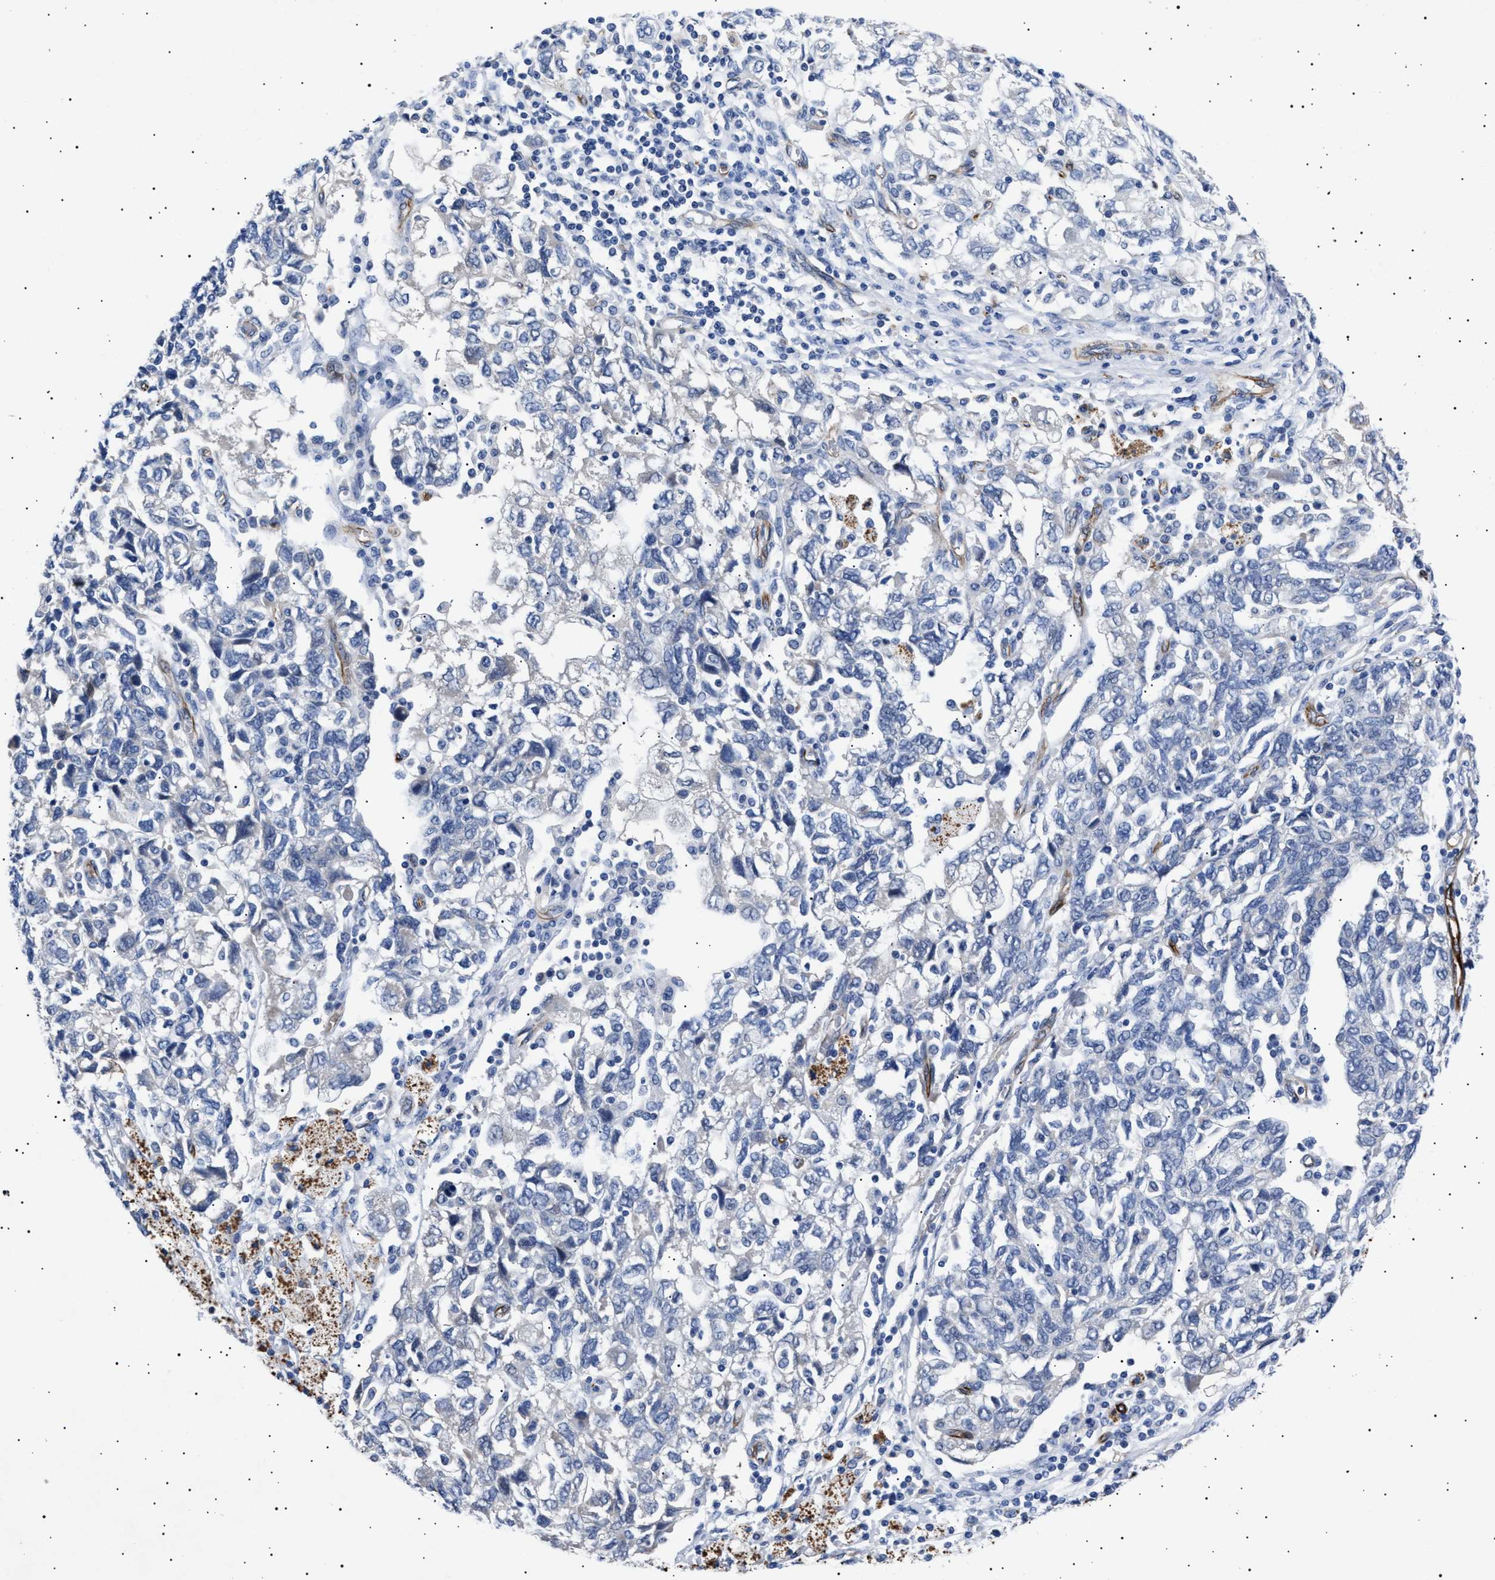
{"staining": {"intensity": "negative", "quantity": "none", "location": "none"}, "tissue": "ovarian cancer", "cell_type": "Tumor cells", "image_type": "cancer", "snomed": [{"axis": "morphology", "description": "Carcinoma, NOS"}, {"axis": "morphology", "description": "Cystadenocarcinoma, serous, NOS"}, {"axis": "topography", "description": "Ovary"}], "caption": "Serous cystadenocarcinoma (ovarian) was stained to show a protein in brown. There is no significant staining in tumor cells.", "gene": "OLFML2A", "patient": {"sex": "female", "age": 69}}